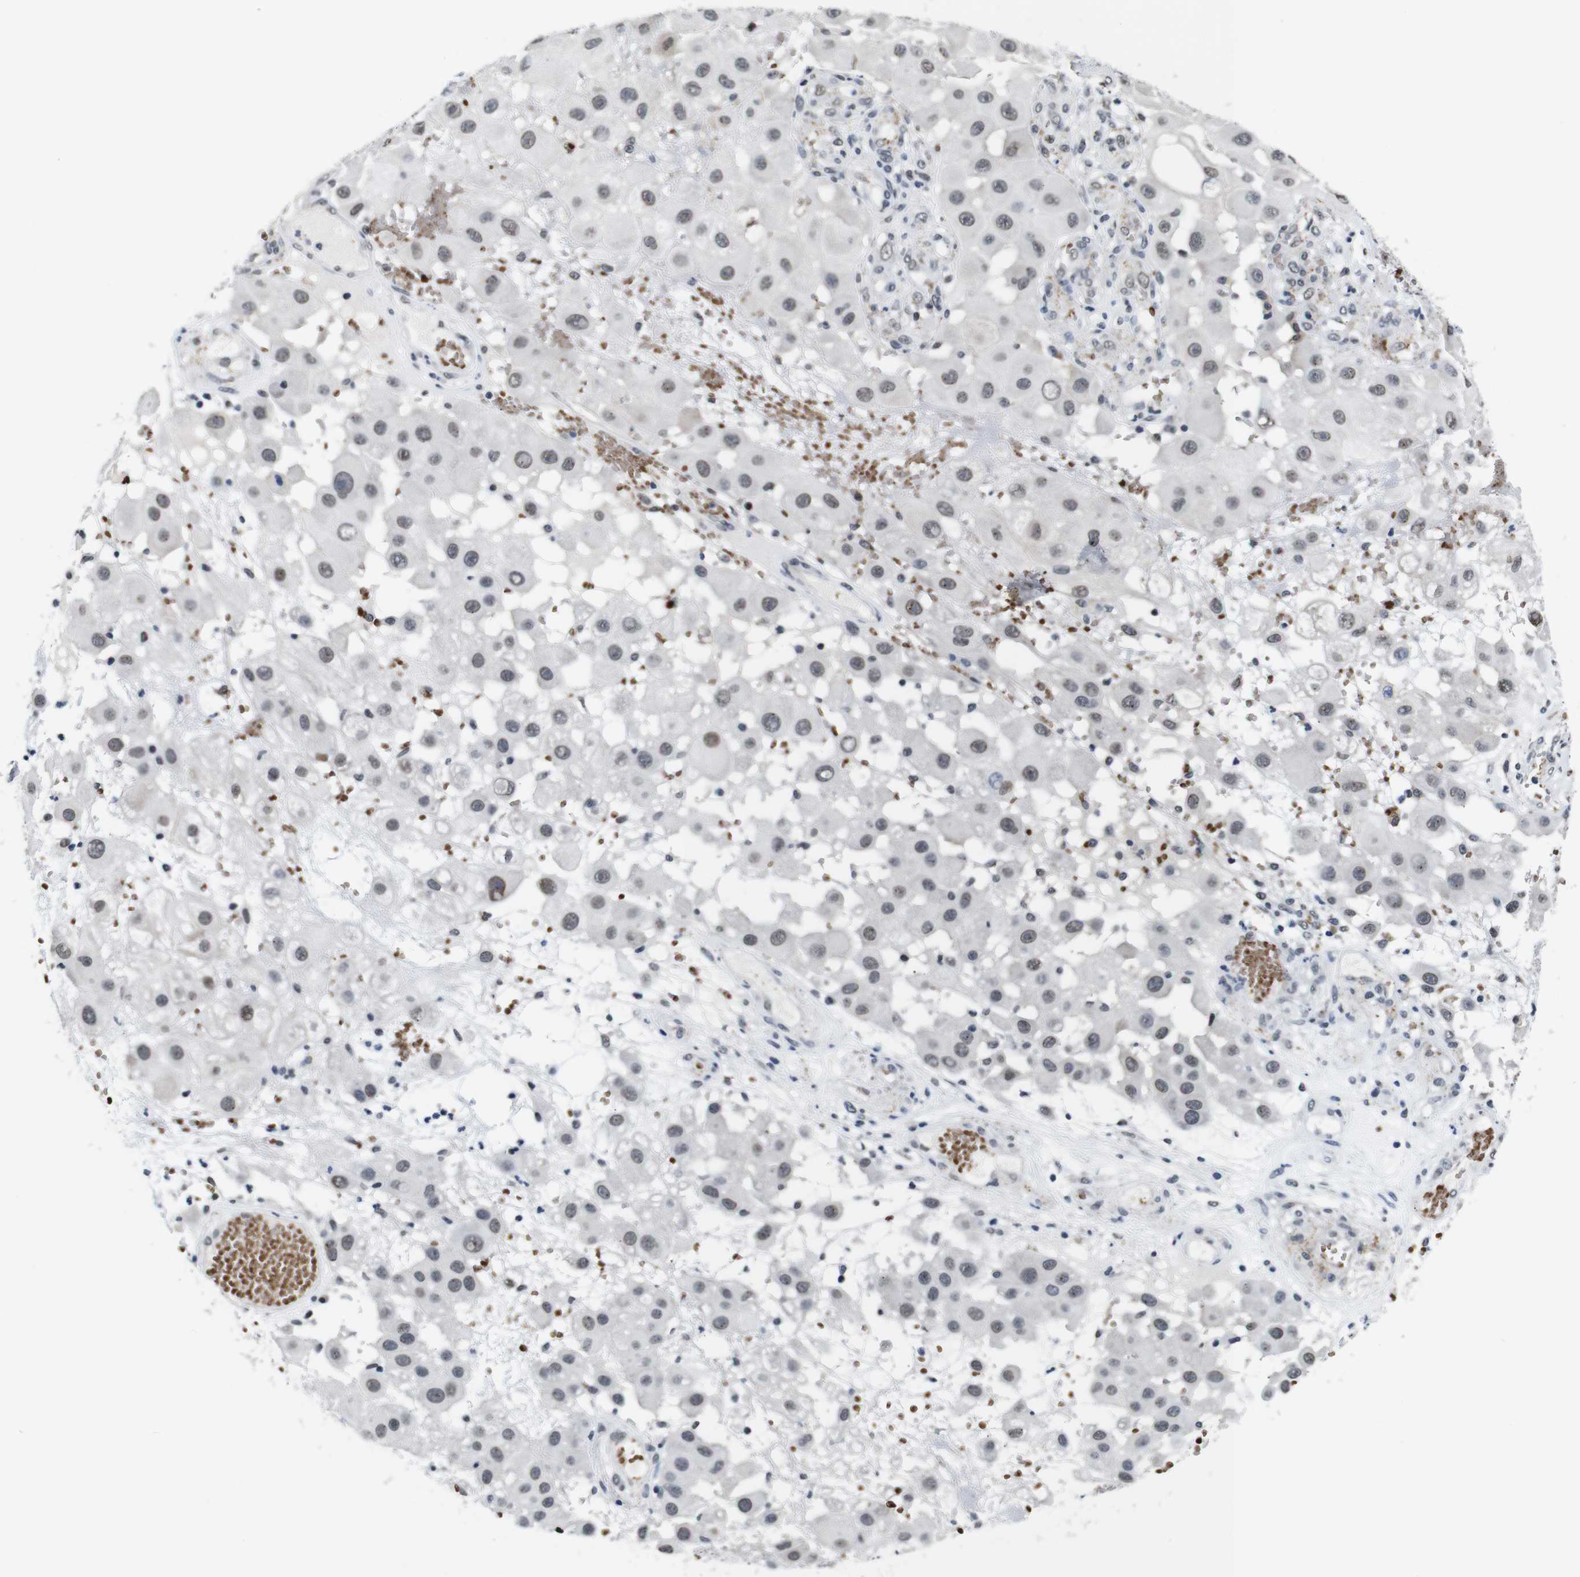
{"staining": {"intensity": "weak", "quantity": ">75%", "location": "nuclear"}, "tissue": "melanoma", "cell_type": "Tumor cells", "image_type": "cancer", "snomed": [{"axis": "morphology", "description": "Malignant melanoma, NOS"}, {"axis": "topography", "description": "Skin"}], "caption": "About >75% of tumor cells in human malignant melanoma exhibit weak nuclear protein expression as visualized by brown immunohistochemical staining.", "gene": "ILDR2", "patient": {"sex": "female", "age": 81}}